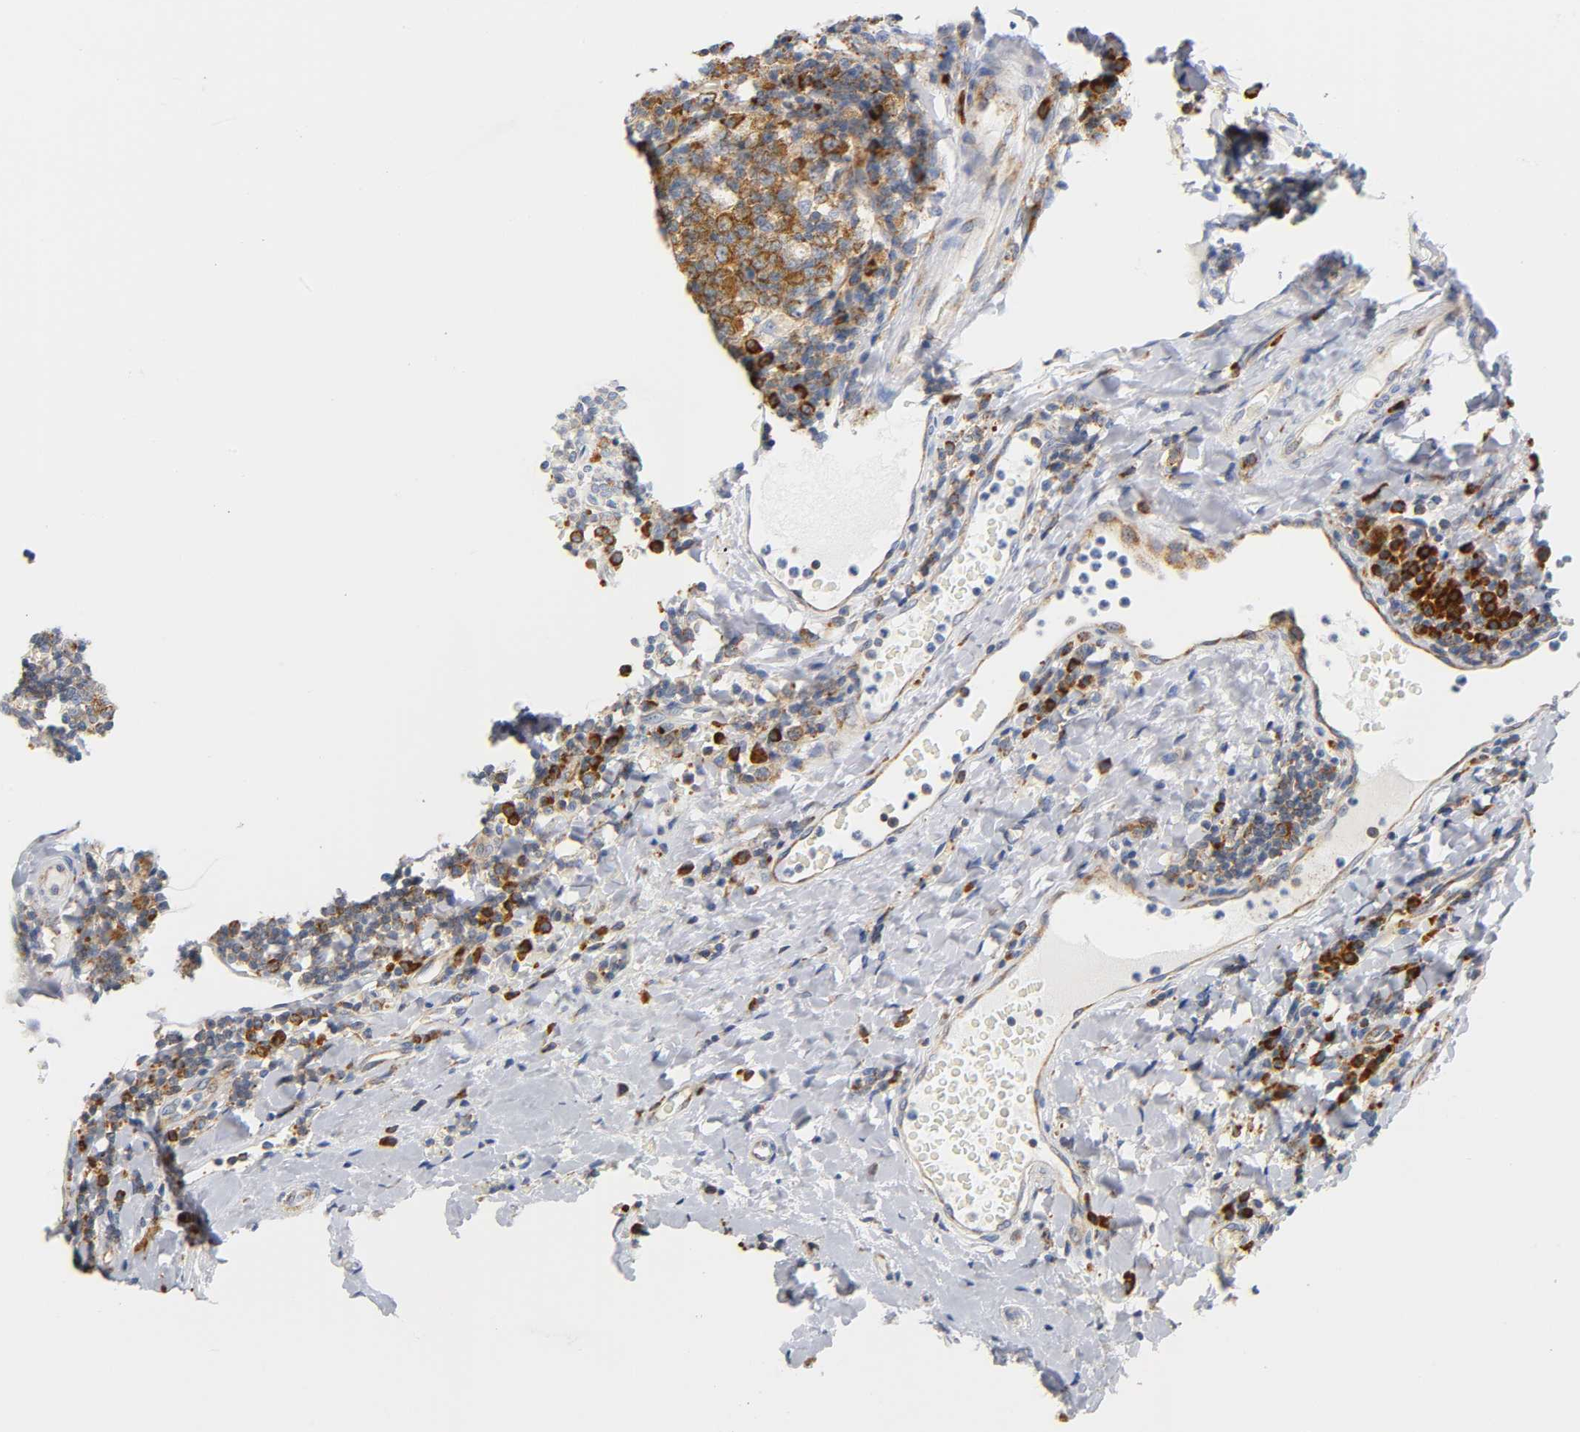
{"staining": {"intensity": "strong", "quantity": ">75%", "location": "cytoplasmic/membranous"}, "tissue": "tonsil", "cell_type": "Germinal center cells", "image_type": "normal", "snomed": [{"axis": "morphology", "description": "Normal tissue, NOS"}, {"axis": "topography", "description": "Tonsil"}], "caption": "A photomicrograph showing strong cytoplasmic/membranous staining in approximately >75% of germinal center cells in benign tonsil, as visualized by brown immunohistochemical staining.", "gene": "REL", "patient": {"sex": "male", "age": 17}}